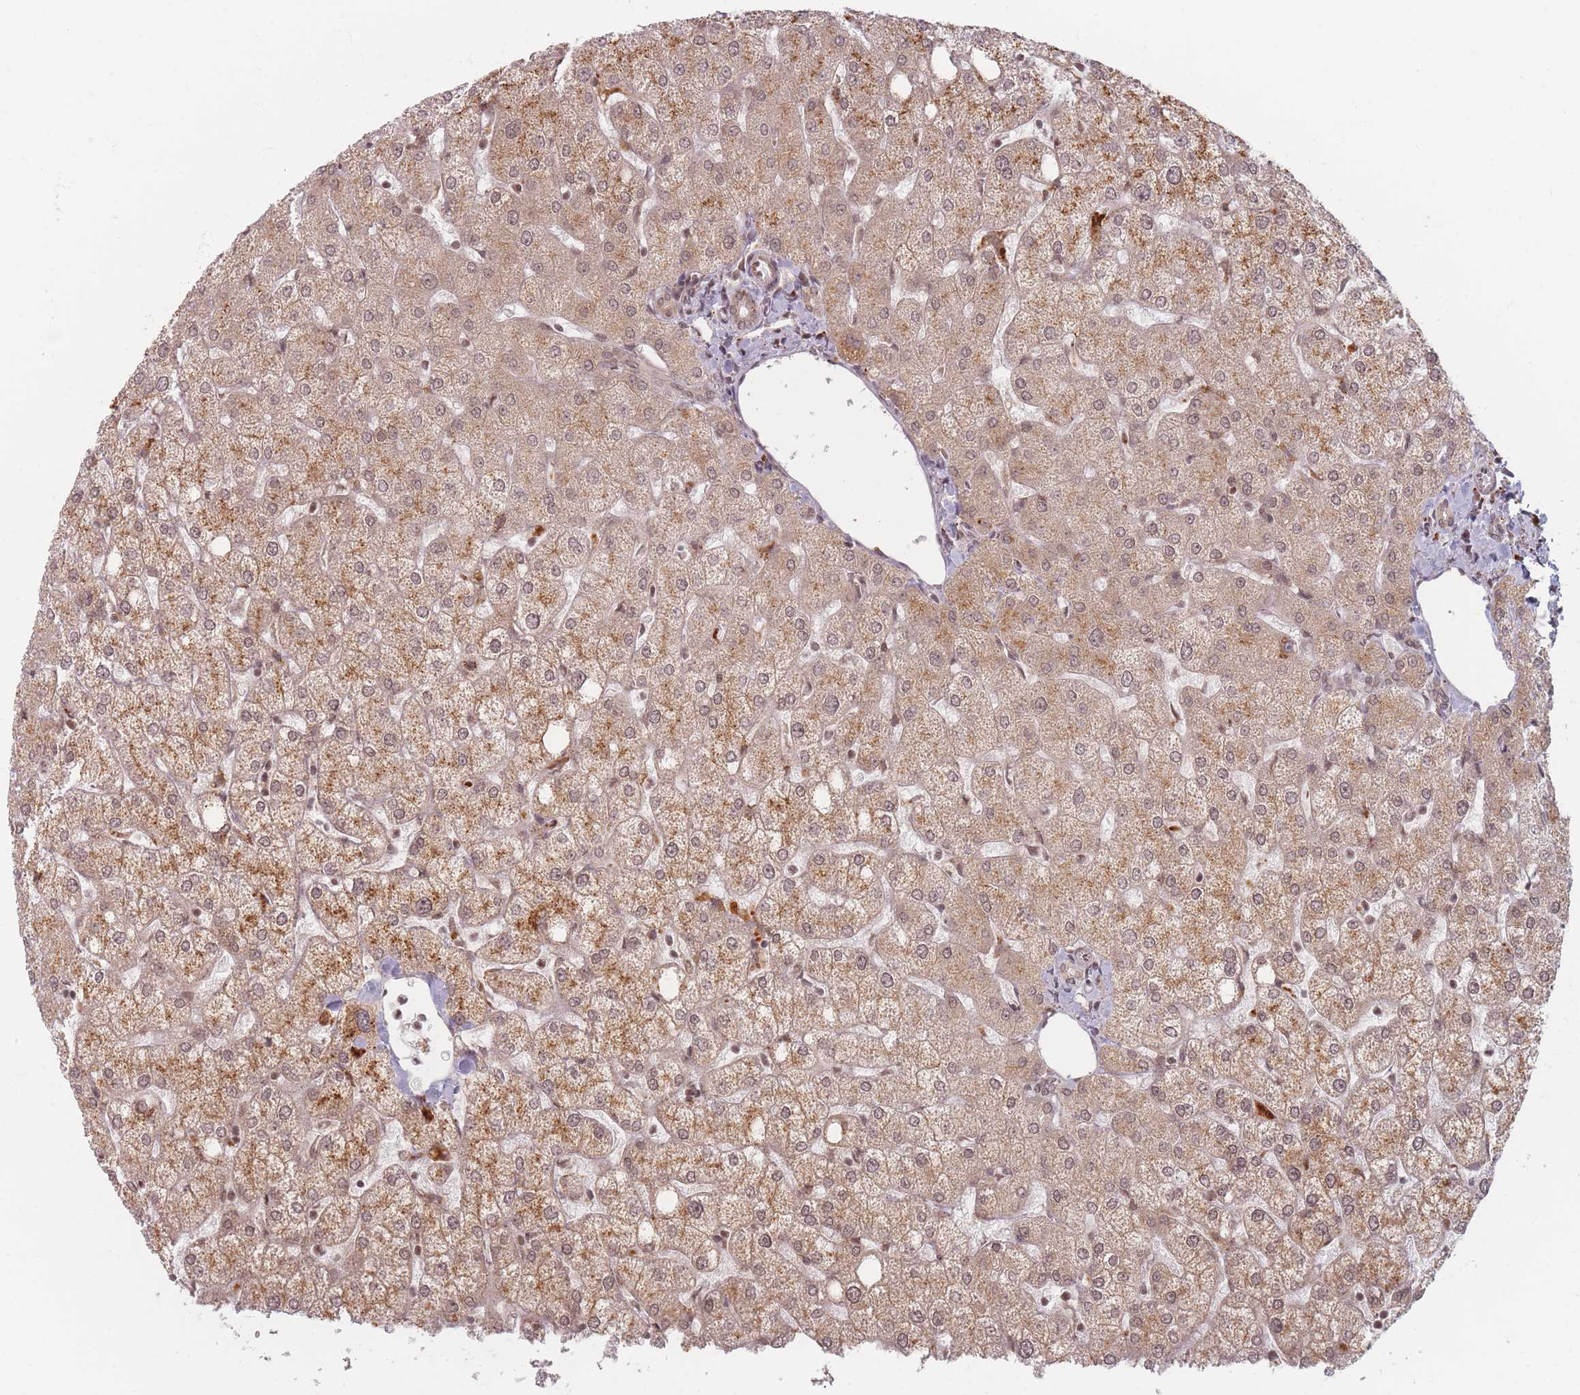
{"staining": {"intensity": "weak", "quantity": ">75%", "location": "cytoplasmic/membranous,nuclear"}, "tissue": "liver", "cell_type": "Cholangiocytes", "image_type": "normal", "snomed": [{"axis": "morphology", "description": "Normal tissue, NOS"}, {"axis": "topography", "description": "Liver"}], "caption": "Approximately >75% of cholangiocytes in benign liver demonstrate weak cytoplasmic/membranous,nuclear protein expression as visualized by brown immunohistochemical staining.", "gene": "SPATA45", "patient": {"sex": "female", "age": 54}}